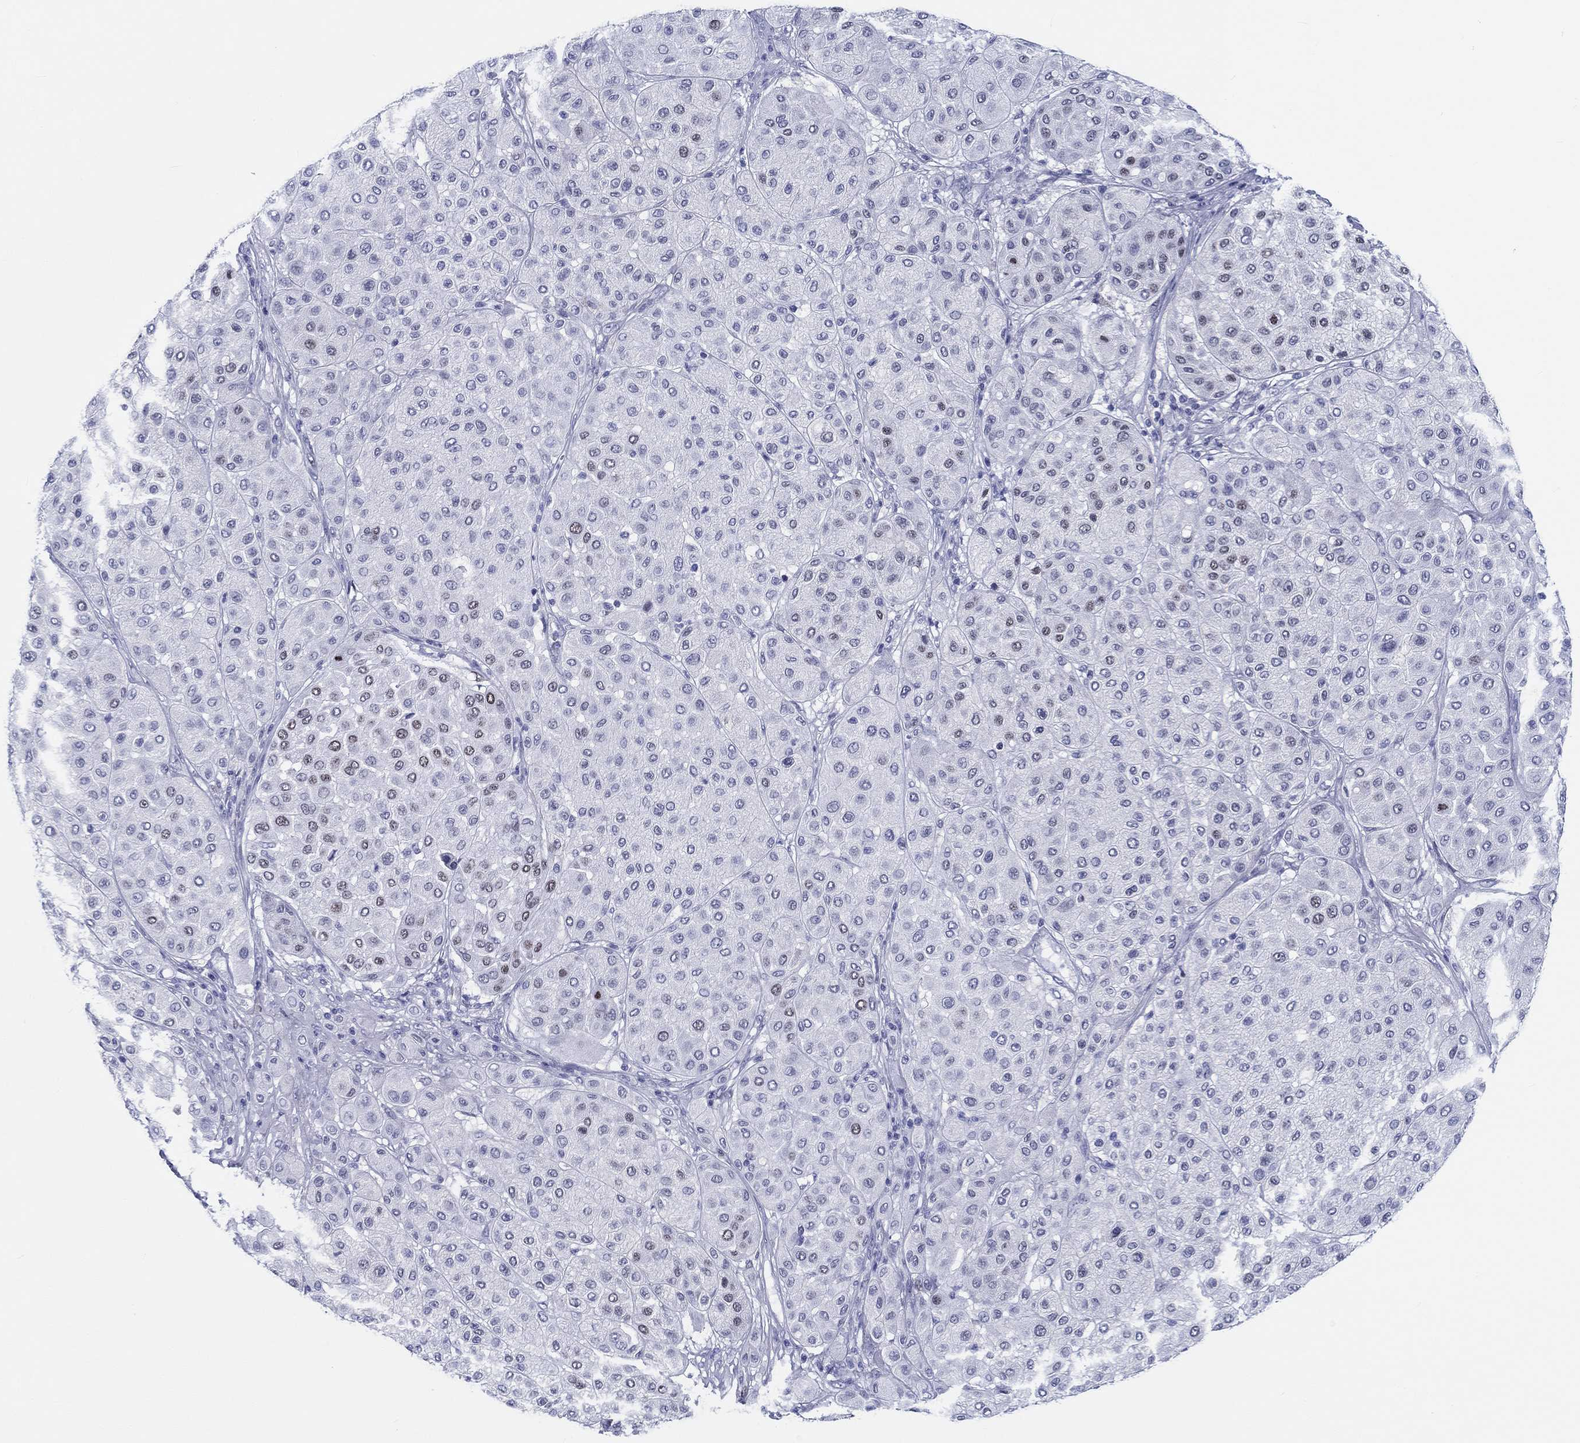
{"staining": {"intensity": "weak", "quantity": "<25%", "location": "nuclear"}, "tissue": "melanoma", "cell_type": "Tumor cells", "image_type": "cancer", "snomed": [{"axis": "morphology", "description": "Malignant melanoma, Metastatic site"}, {"axis": "topography", "description": "Smooth muscle"}], "caption": "Malignant melanoma (metastatic site) was stained to show a protein in brown. There is no significant staining in tumor cells.", "gene": "H1-1", "patient": {"sex": "male", "age": 41}}